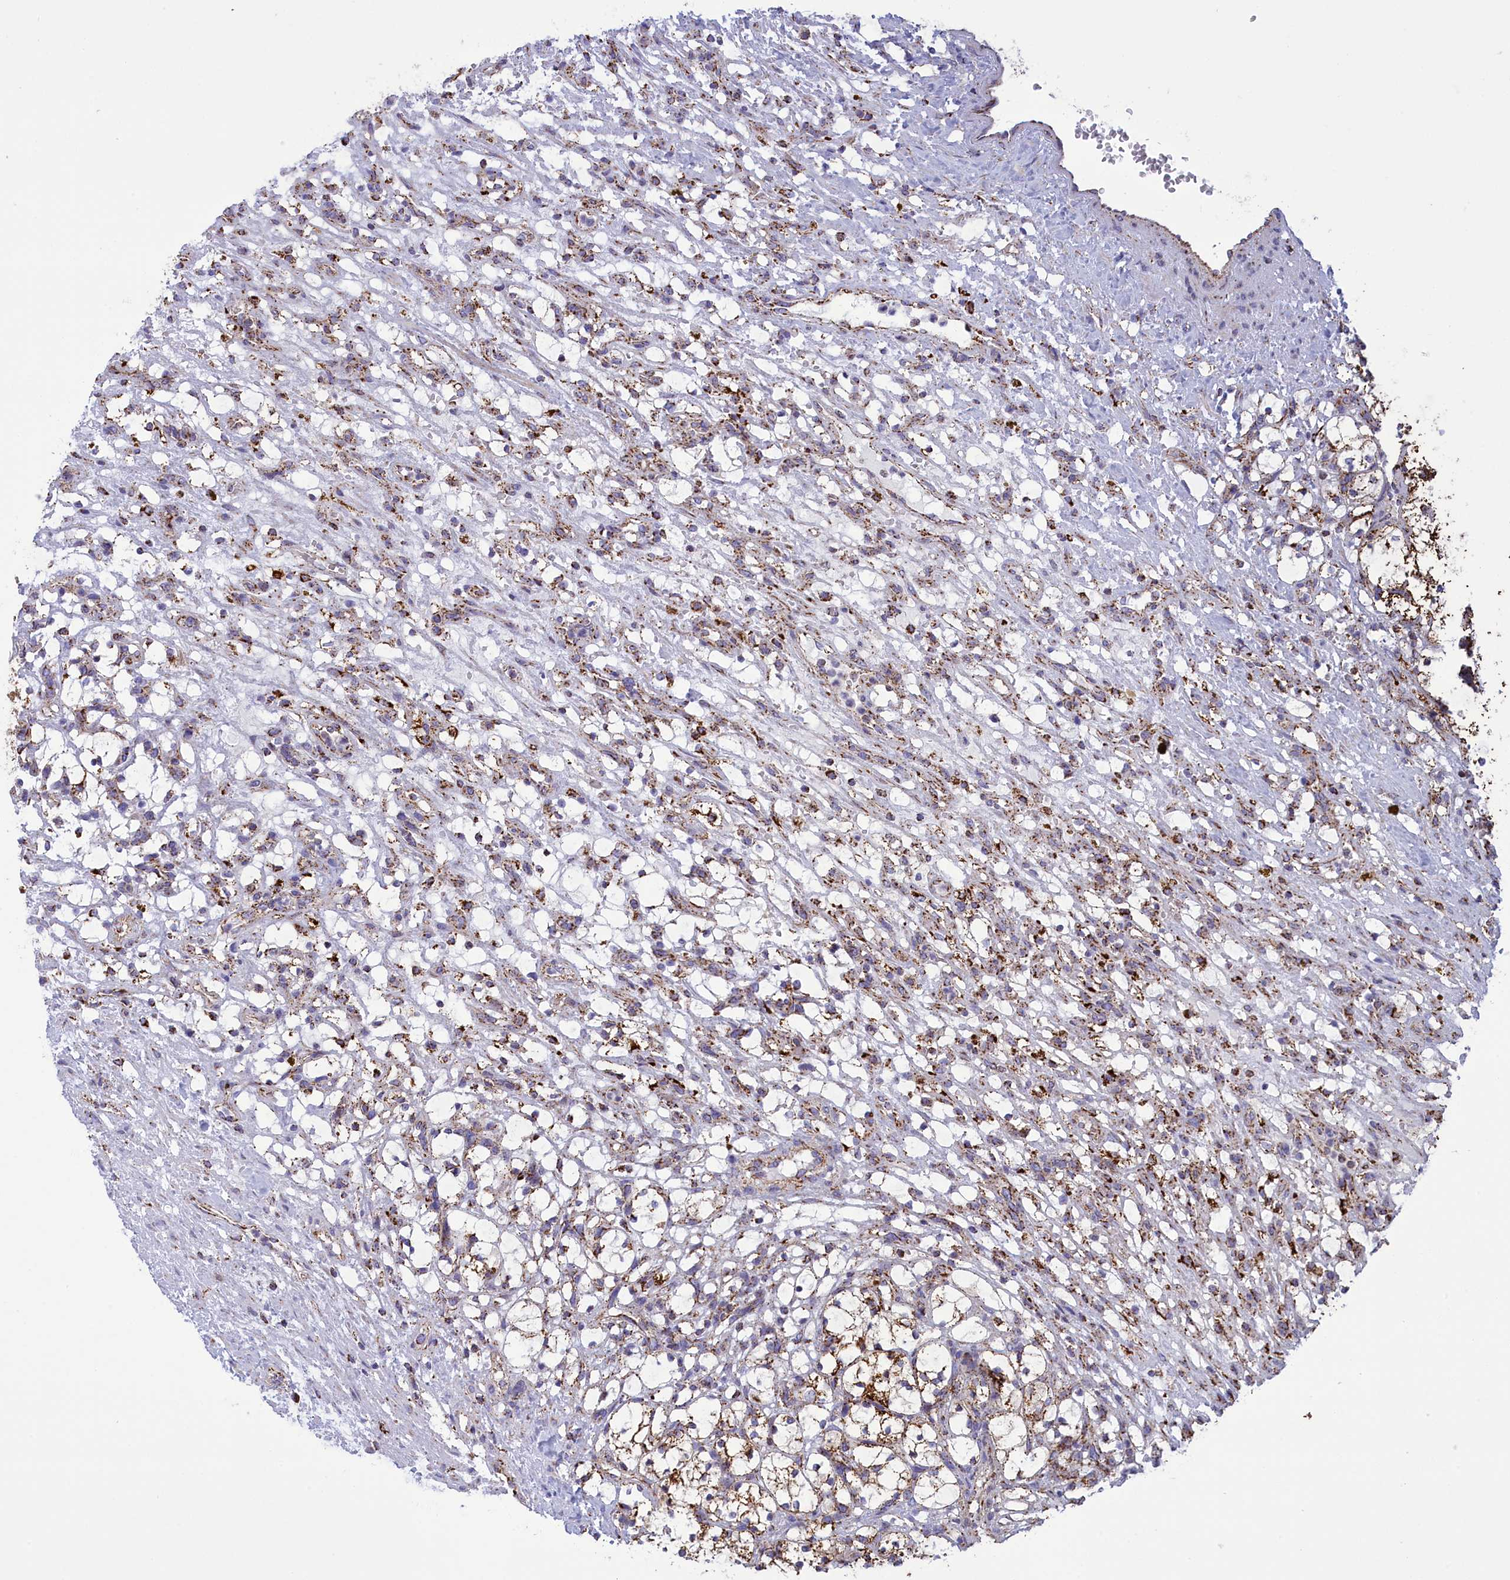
{"staining": {"intensity": "moderate", "quantity": ">75%", "location": "cytoplasmic/membranous"}, "tissue": "renal cancer", "cell_type": "Tumor cells", "image_type": "cancer", "snomed": [{"axis": "morphology", "description": "Adenocarcinoma, NOS"}, {"axis": "topography", "description": "Kidney"}], "caption": "This micrograph shows immunohistochemistry (IHC) staining of adenocarcinoma (renal), with medium moderate cytoplasmic/membranous expression in about >75% of tumor cells.", "gene": "ISOC2", "patient": {"sex": "female", "age": 69}}